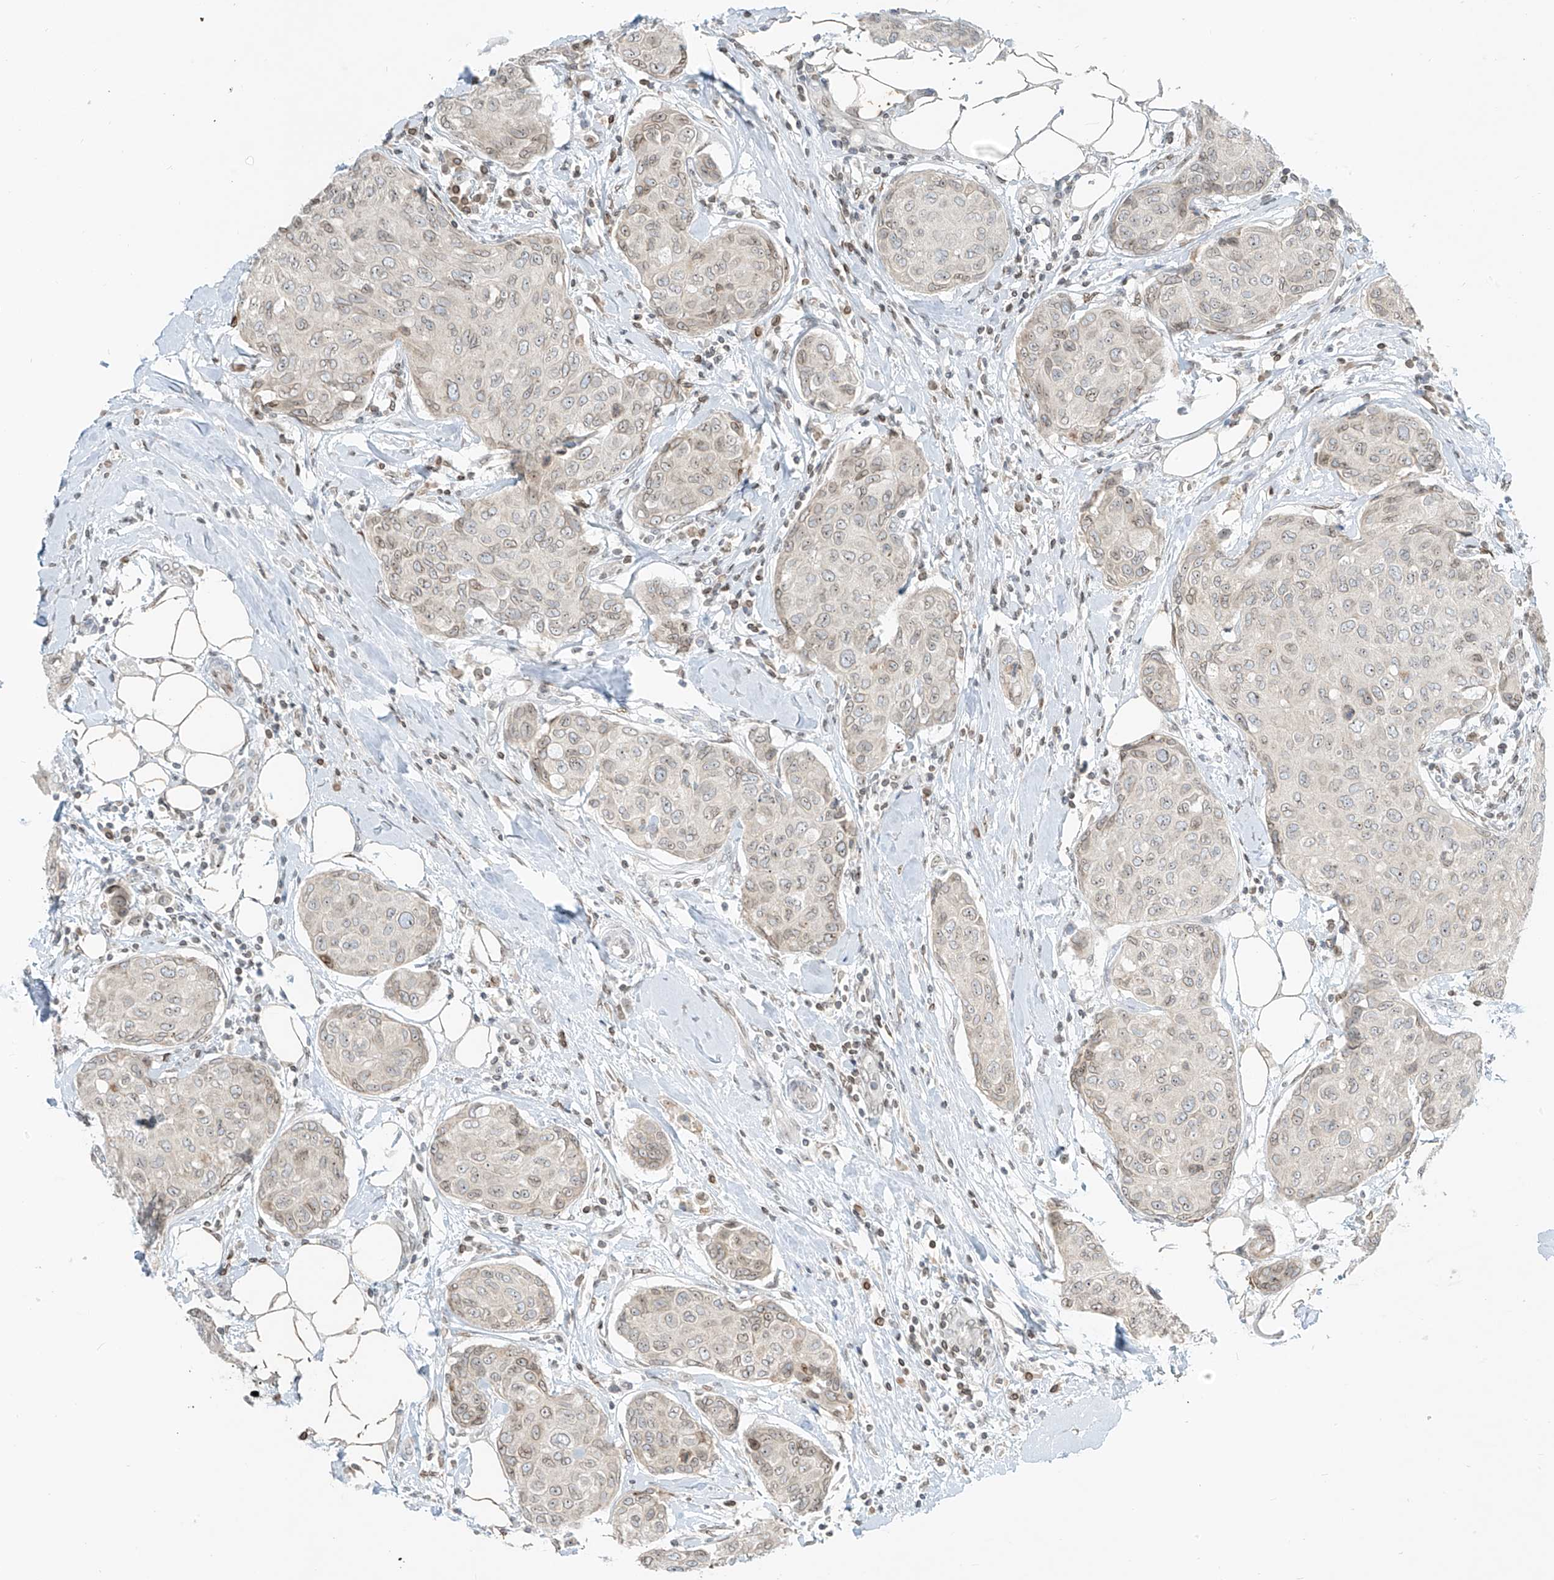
{"staining": {"intensity": "weak", "quantity": "25%-75%", "location": "cytoplasmic/membranous,nuclear"}, "tissue": "breast cancer", "cell_type": "Tumor cells", "image_type": "cancer", "snomed": [{"axis": "morphology", "description": "Duct carcinoma"}, {"axis": "topography", "description": "Breast"}], "caption": "Brown immunohistochemical staining in infiltrating ductal carcinoma (breast) reveals weak cytoplasmic/membranous and nuclear expression in approximately 25%-75% of tumor cells.", "gene": "SAMD15", "patient": {"sex": "female", "age": 80}}